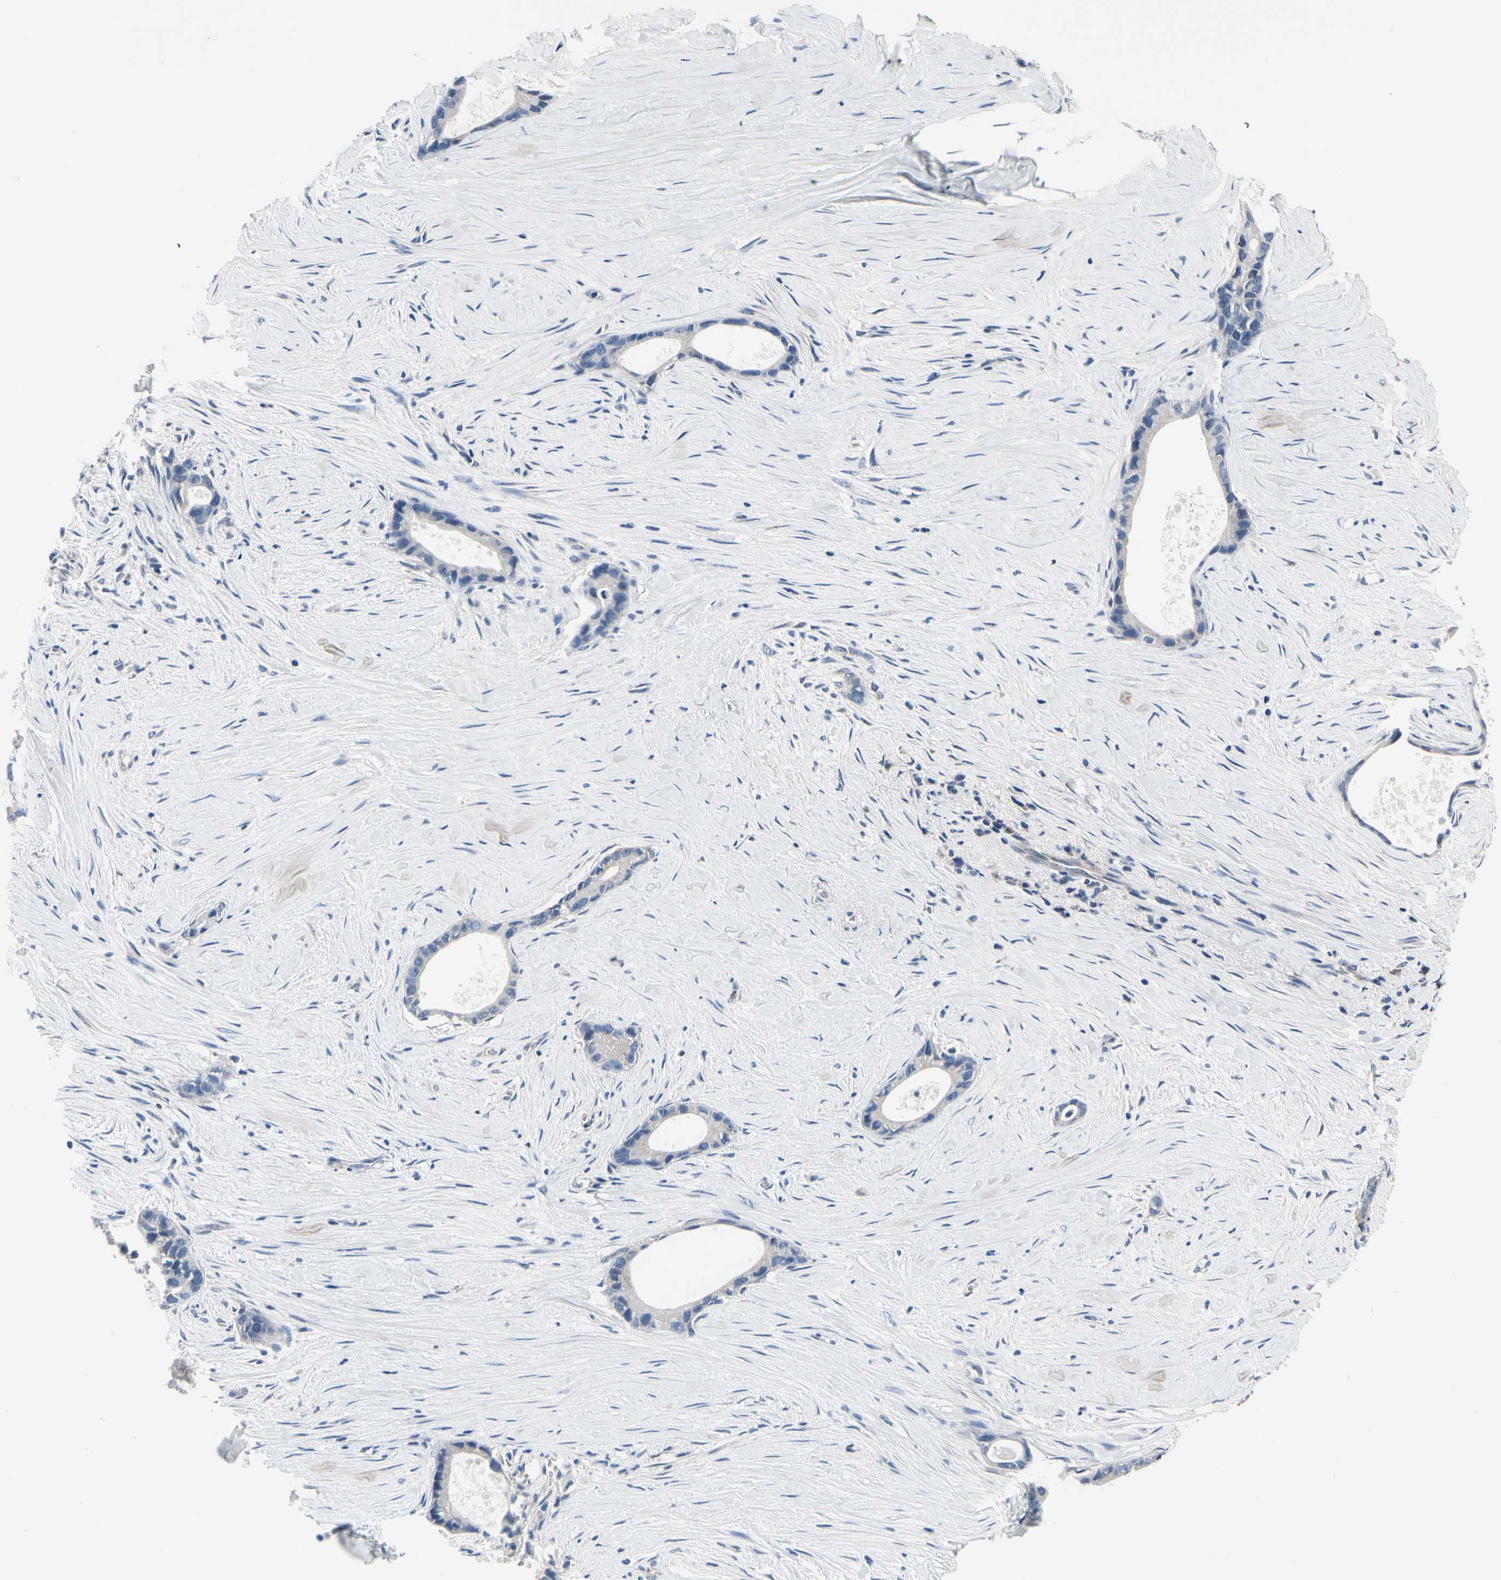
{"staining": {"intensity": "negative", "quantity": "none", "location": "none"}, "tissue": "liver cancer", "cell_type": "Tumor cells", "image_type": "cancer", "snomed": [{"axis": "morphology", "description": "Cholangiocarcinoma"}, {"axis": "topography", "description": "Liver"}], "caption": "Immunohistochemical staining of liver cholangiocarcinoma exhibits no significant positivity in tumor cells. (DAB (3,3'-diaminobenzidine) immunohistochemistry (IHC) visualized using brightfield microscopy, high magnification).", "gene": "PRKAR2B", "patient": {"sex": "female", "age": 55}}